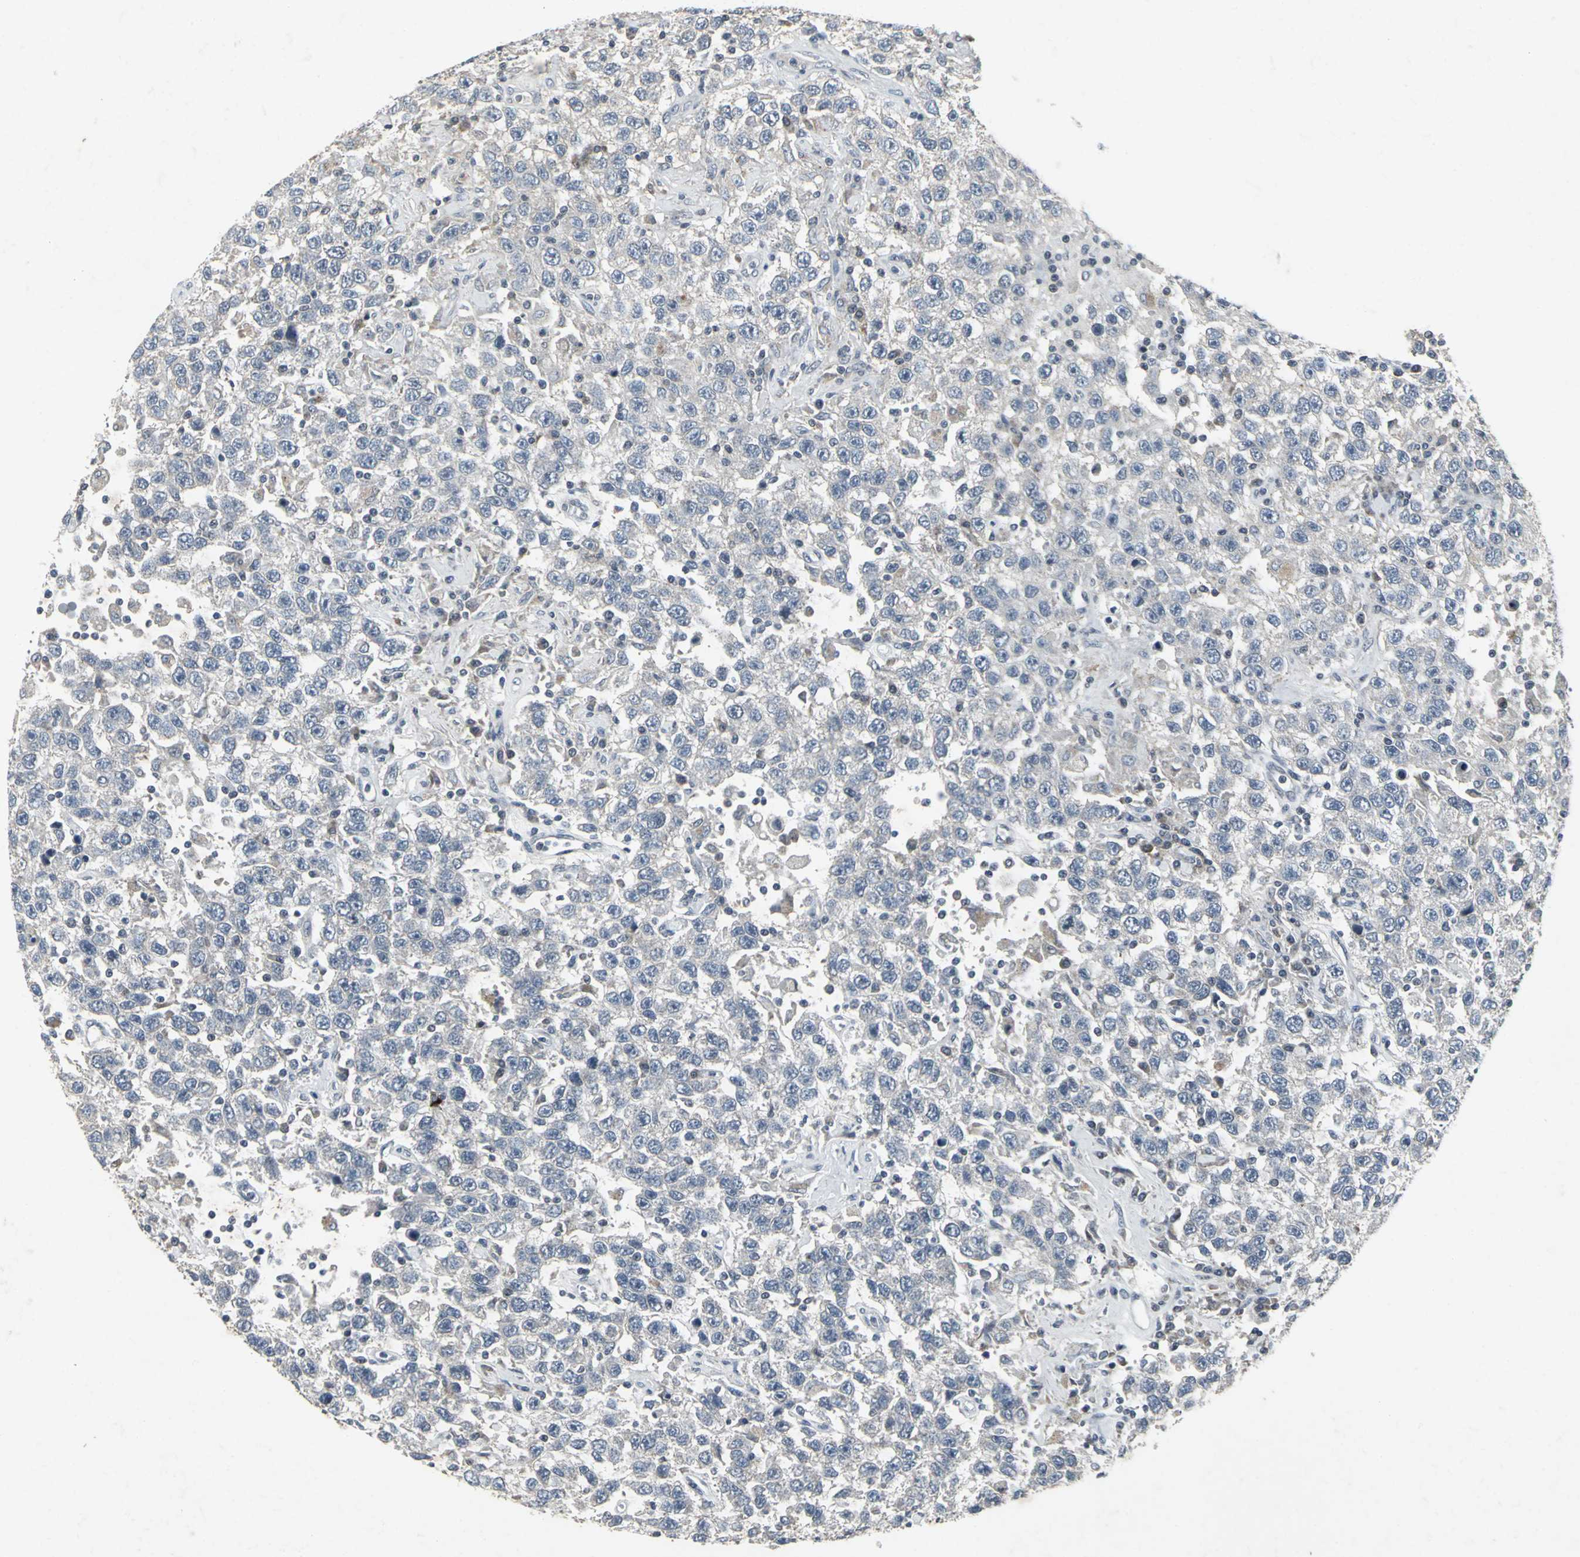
{"staining": {"intensity": "negative", "quantity": "none", "location": "none"}, "tissue": "testis cancer", "cell_type": "Tumor cells", "image_type": "cancer", "snomed": [{"axis": "morphology", "description": "Seminoma, NOS"}, {"axis": "topography", "description": "Testis"}], "caption": "Tumor cells are negative for brown protein staining in testis seminoma. (DAB immunohistochemistry visualized using brightfield microscopy, high magnification).", "gene": "BMP4", "patient": {"sex": "male", "age": 41}}